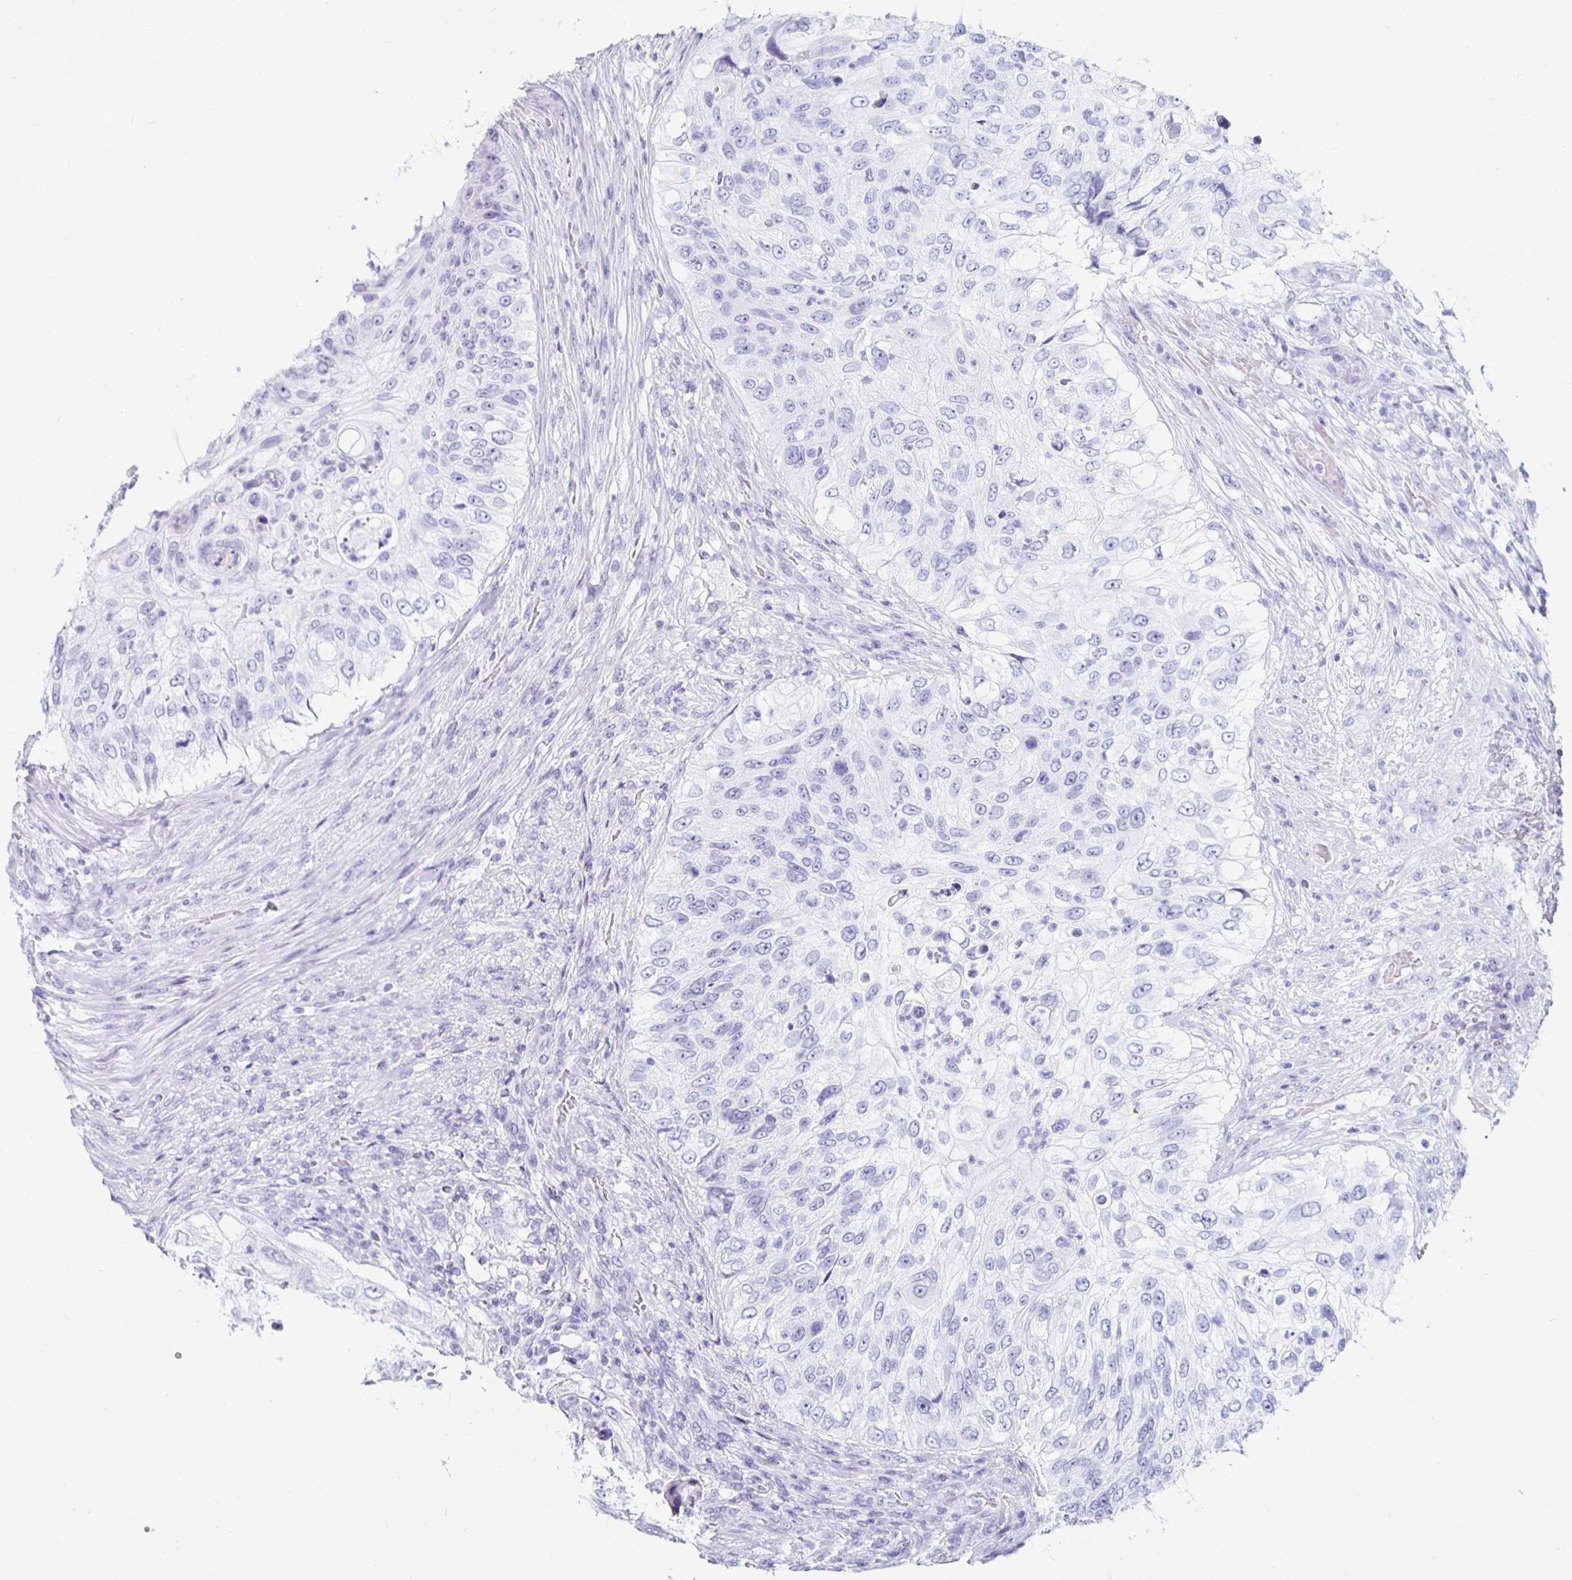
{"staining": {"intensity": "negative", "quantity": "none", "location": "none"}, "tissue": "urothelial cancer", "cell_type": "Tumor cells", "image_type": "cancer", "snomed": [{"axis": "morphology", "description": "Urothelial carcinoma, High grade"}, {"axis": "topography", "description": "Urinary bladder"}], "caption": "This is a photomicrograph of IHC staining of urothelial carcinoma (high-grade), which shows no staining in tumor cells.", "gene": "KCNQ2", "patient": {"sex": "female", "age": 60}}